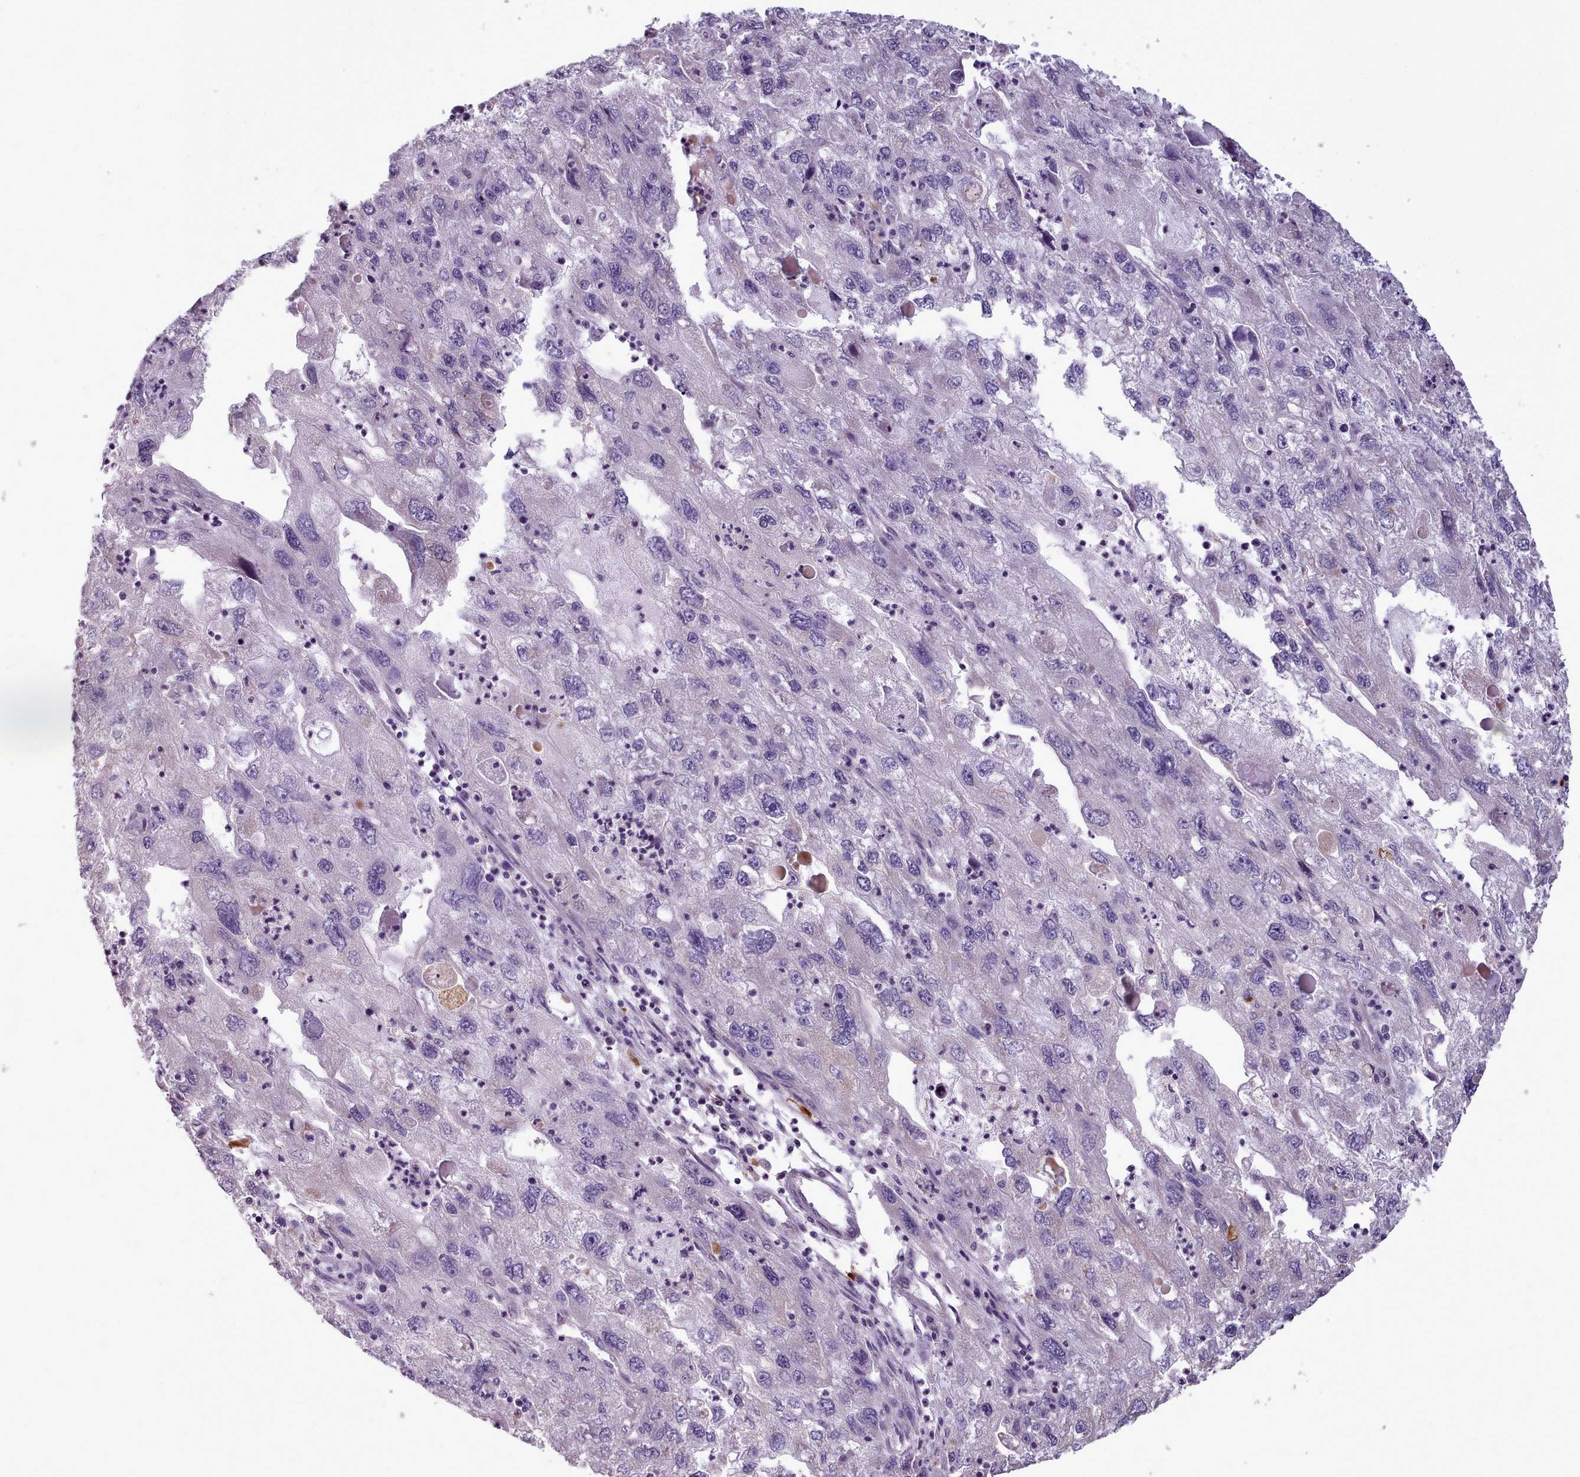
{"staining": {"intensity": "negative", "quantity": "none", "location": "none"}, "tissue": "endometrial cancer", "cell_type": "Tumor cells", "image_type": "cancer", "snomed": [{"axis": "morphology", "description": "Adenocarcinoma, NOS"}, {"axis": "topography", "description": "Endometrium"}], "caption": "An immunohistochemistry (IHC) image of endometrial cancer (adenocarcinoma) is shown. There is no staining in tumor cells of endometrial cancer (adenocarcinoma).", "gene": "DPF1", "patient": {"sex": "female", "age": 49}}